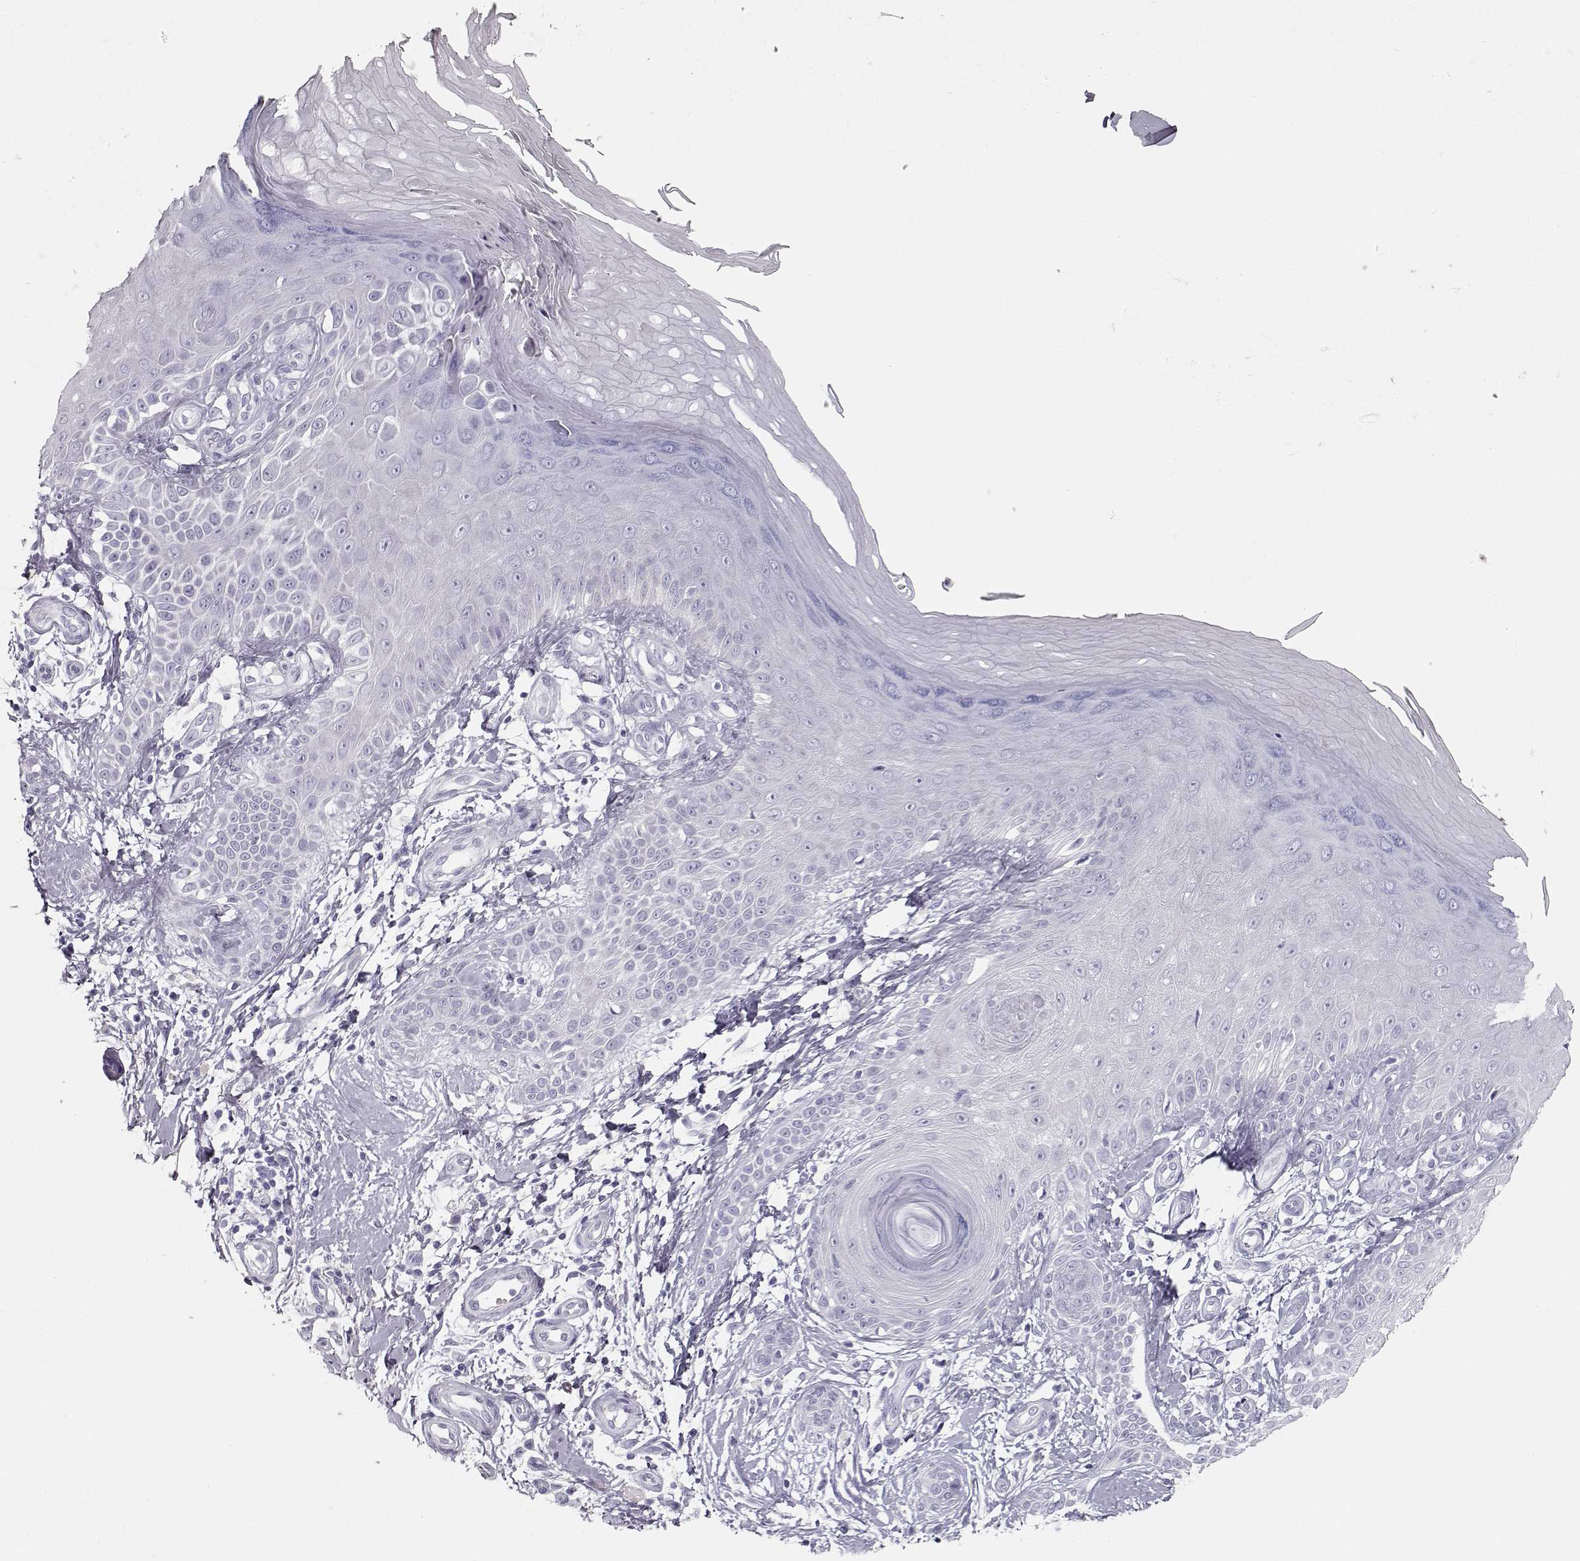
{"staining": {"intensity": "negative", "quantity": "none", "location": "none"}, "tissue": "skin", "cell_type": "Fibroblasts", "image_type": "normal", "snomed": [{"axis": "morphology", "description": "Normal tissue, NOS"}, {"axis": "morphology", "description": "Inflammation, NOS"}, {"axis": "morphology", "description": "Fibrosis, NOS"}, {"axis": "topography", "description": "Skin"}], "caption": "This is a histopathology image of IHC staining of unremarkable skin, which shows no staining in fibroblasts. (Stains: DAB (3,3'-diaminobenzidine) immunohistochemistry with hematoxylin counter stain, Microscopy: brightfield microscopy at high magnification).", "gene": "TKTL1", "patient": {"sex": "male", "age": 71}}